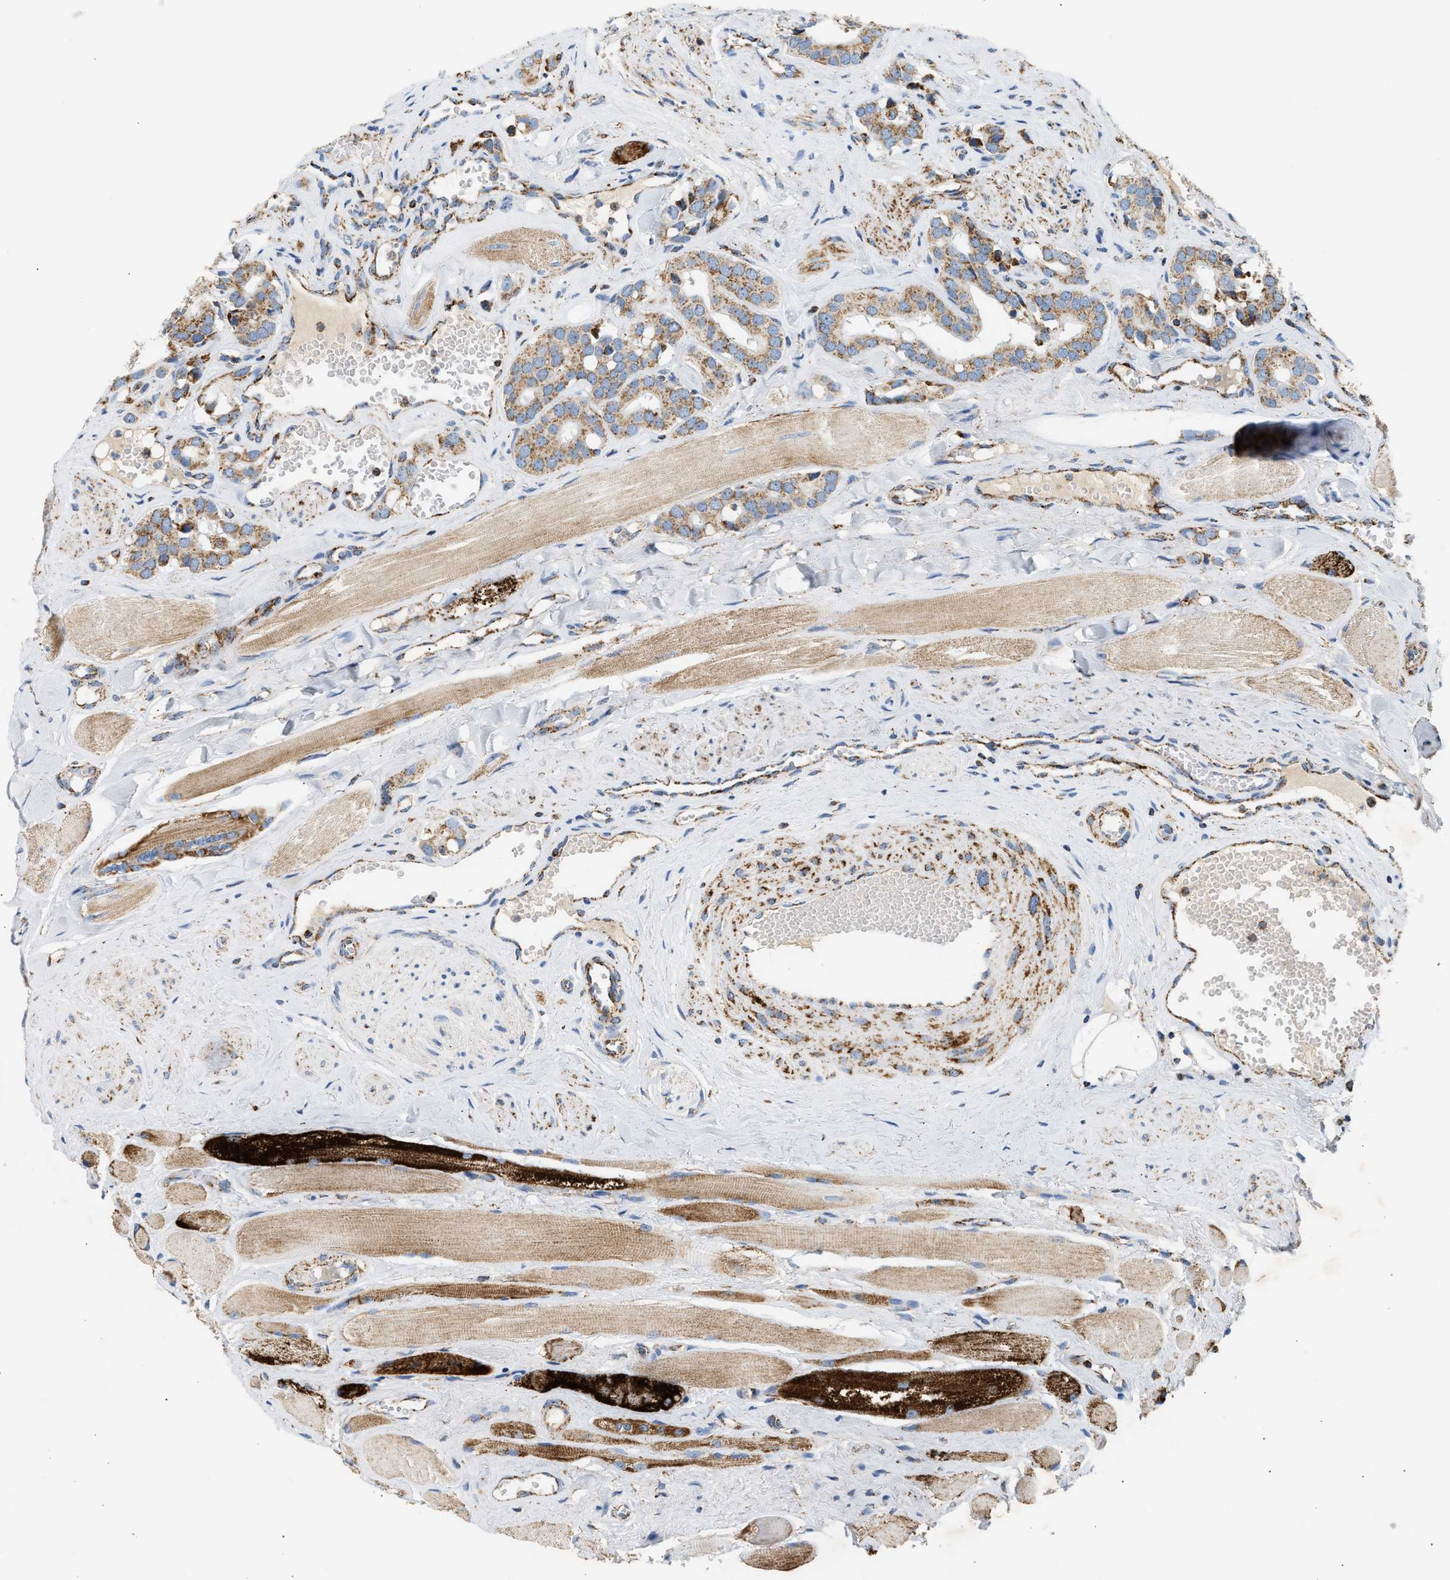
{"staining": {"intensity": "moderate", "quantity": ">75%", "location": "cytoplasmic/membranous"}, "tissue": "prostate cancer", "cell_type": "Tumor cells", "image_type": "cancer", "snomed": [{"axis": "morphology", "description": "Adenocarcinoma, High grade"}, {"axis": "topography", "description": "Prostate"}], "caption": "Prostate cancer stained with a brown dye demonstrates moderate cytoplasmic/membranous positive staining in about >75% of tumor cells.", "gene": "OGDH", "patient": {"sex": "male", "age": 52}}